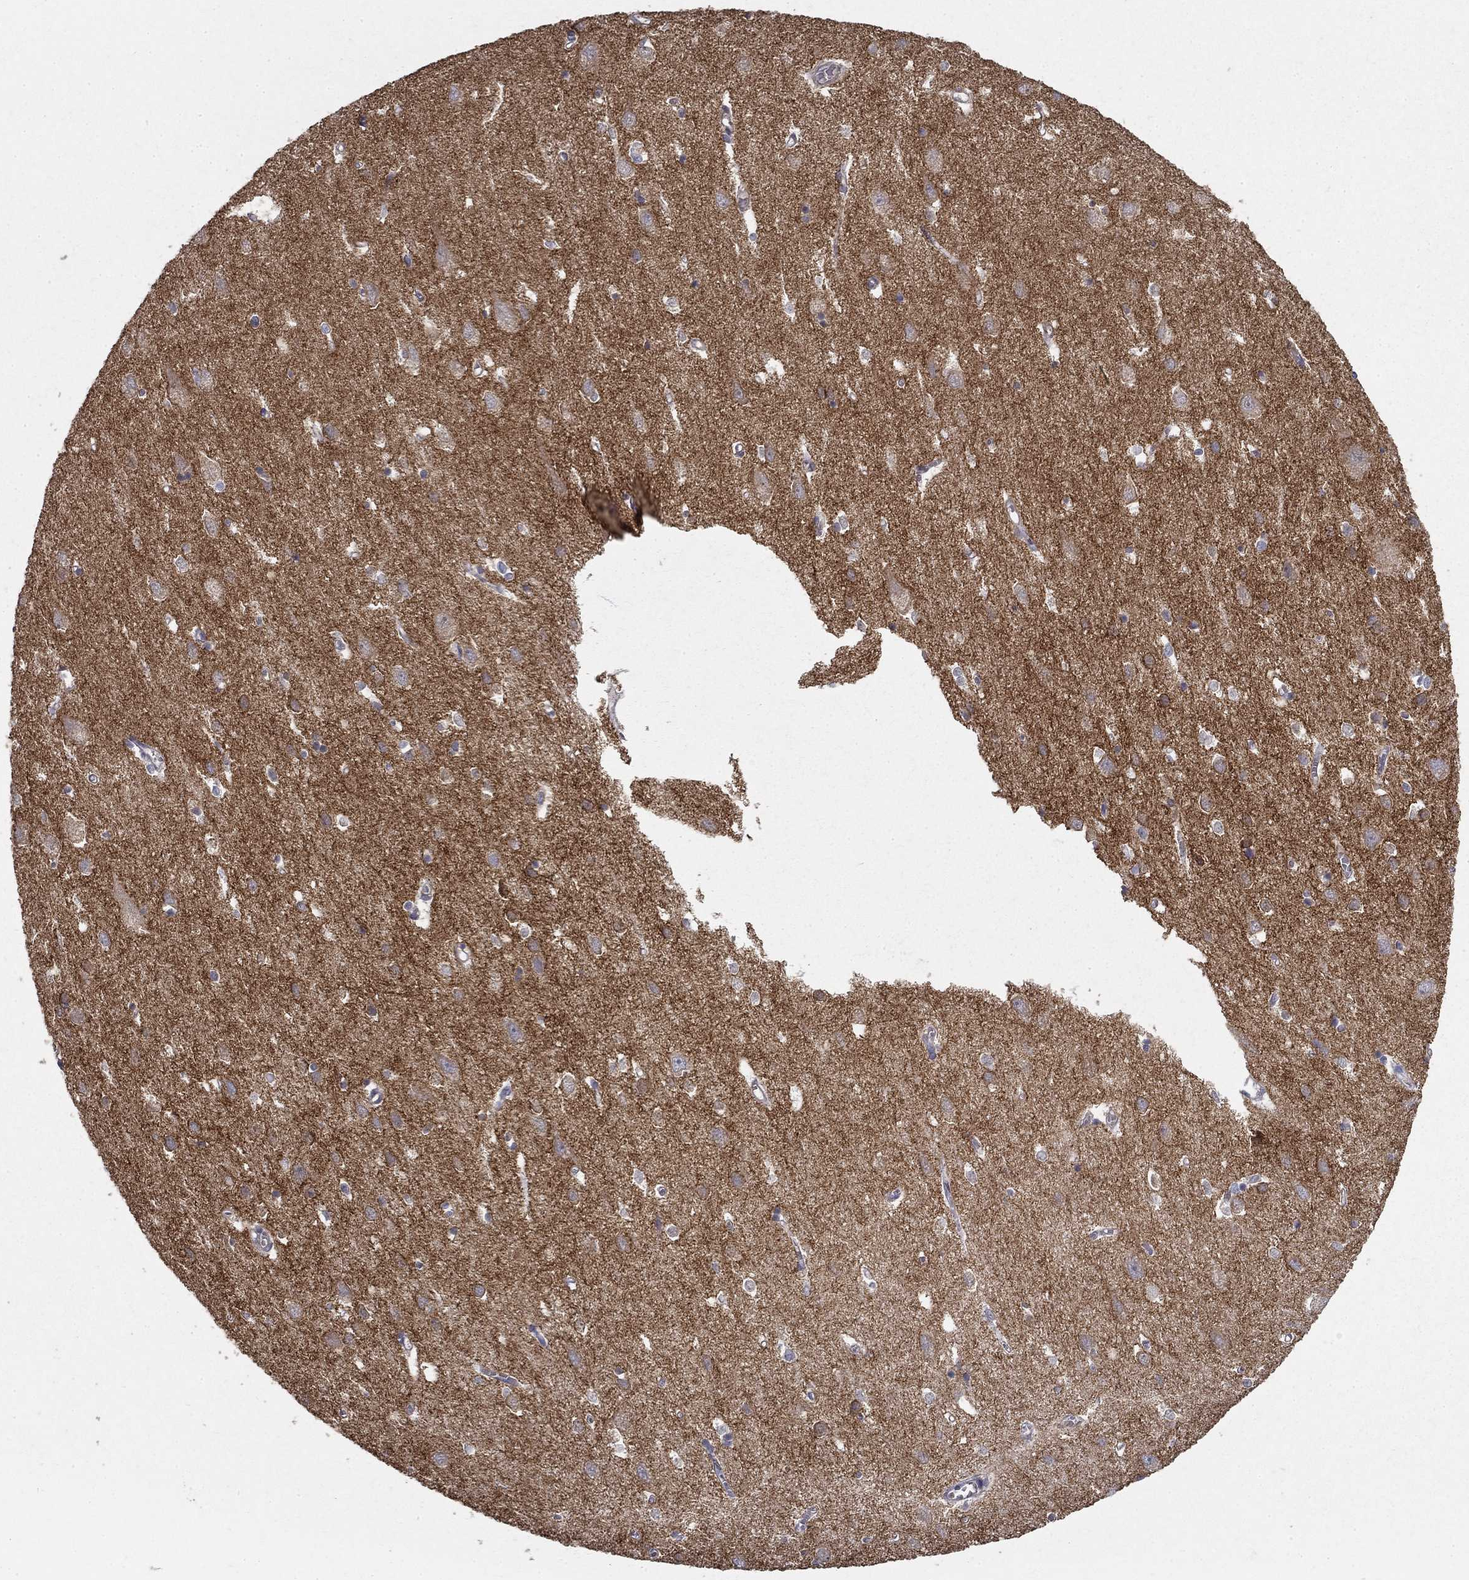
{"staining": {"intensity": "negative", "quantity": "none", "location": "none"}, "tissue": "cerebral cortex", "cell_type": "Endothelial cells", "image_type": "normal", "snomed": [{"axis": "morphology", "description": "Normal tissue, NOS"}, {"axis": "topography", "description": "Cerebral cortex"}], "caption": "Protein analysis of normal cerebral cortex displays no significant positivity in endothelial cells.", "gene": "MPP2", "patient": {"sex": "male", "age": 70}}